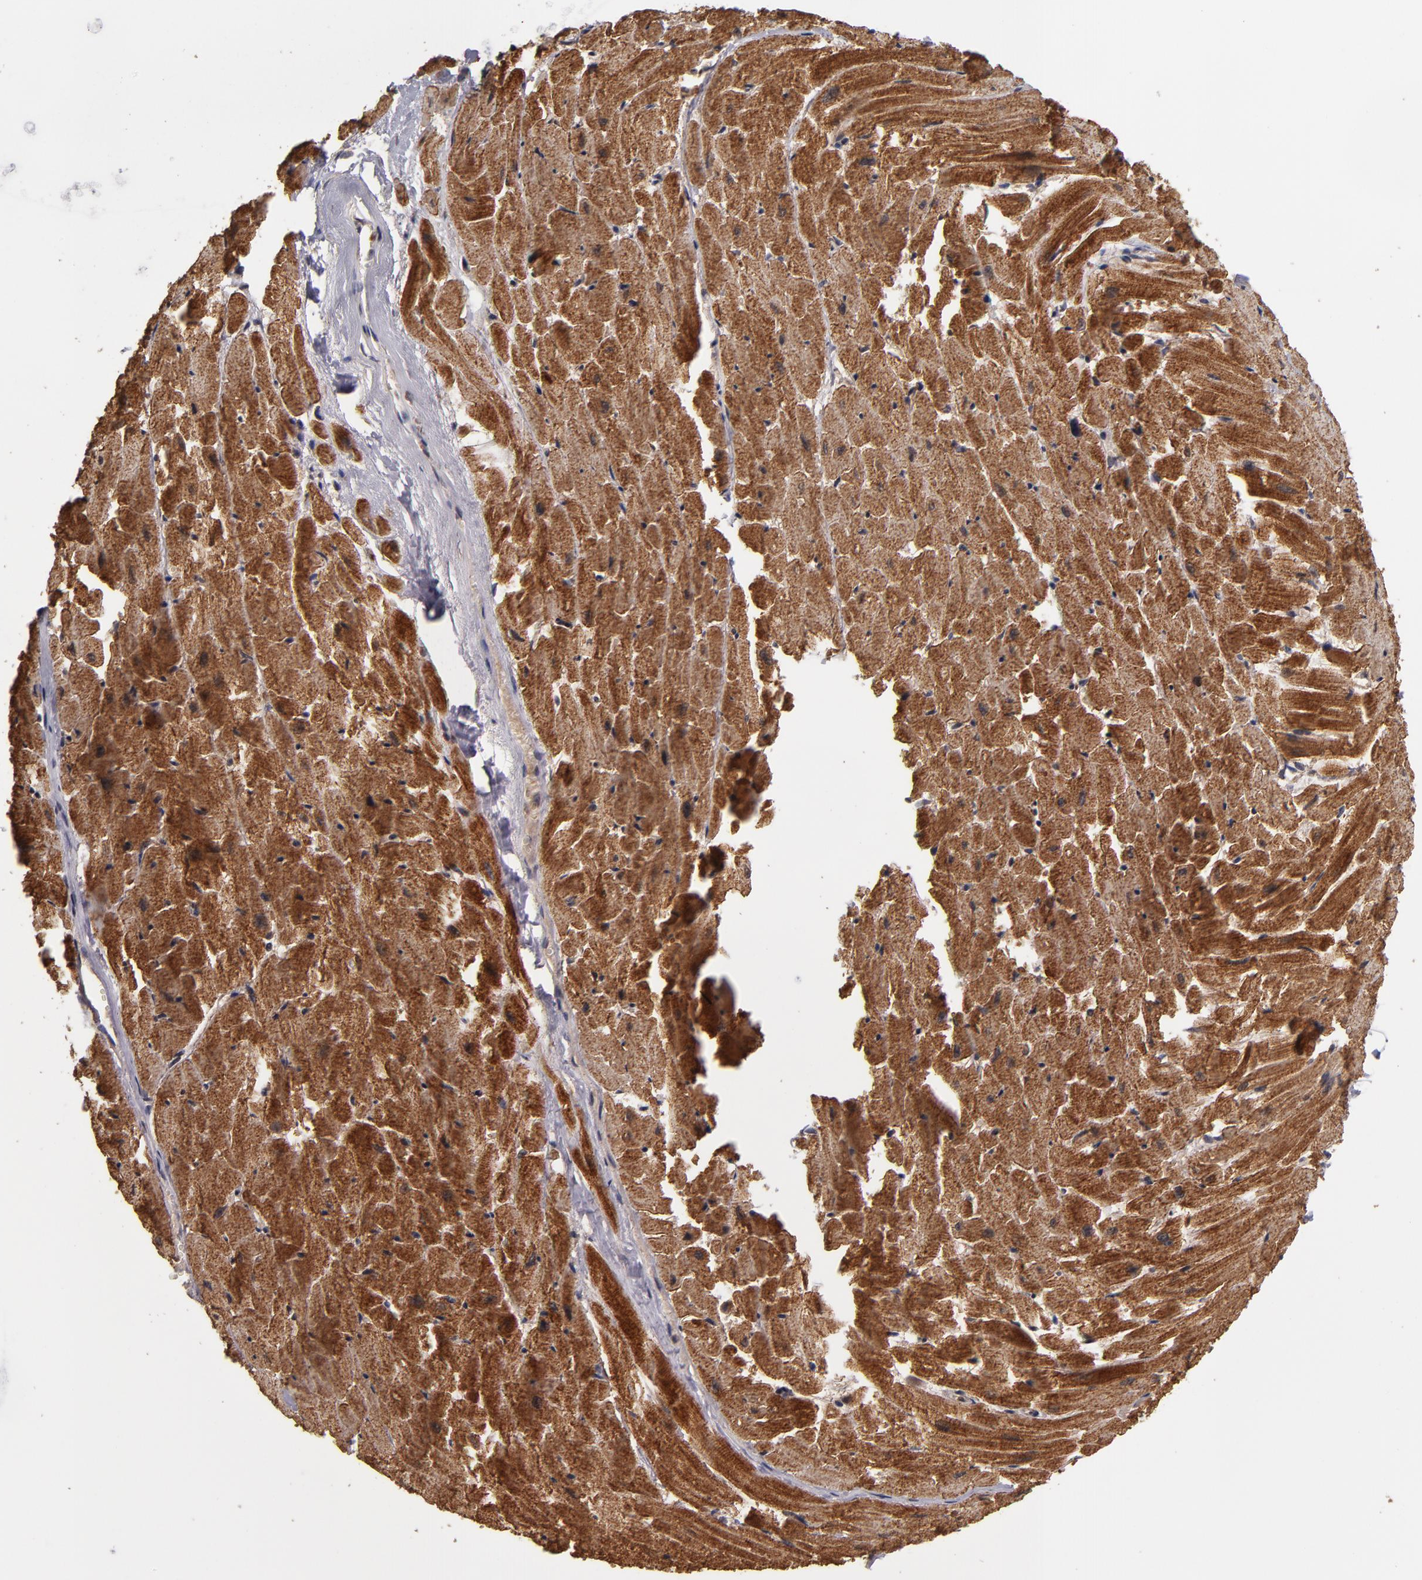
{"staining": {"intensity": "strong", "quantity": ">75%", "location": "cytoplasmic/membranous"}, "tissue": "heart muscle", "cell_type": "Cardiomyocytes", "image_type": "normal", "snomed": [{"axis": "morphology", "description": "Normal tissue, NOS"}, {"axis": "topography", "description": "Heart"}], "caption": "Immunohistochemical staining of normal human heart muscle reveals strong cytoplasmic/membranous protein expression in approximately >75% of cardiomyocytes.", "gene": "CUL5", "patient": {"sex": "female", "age": 19}}